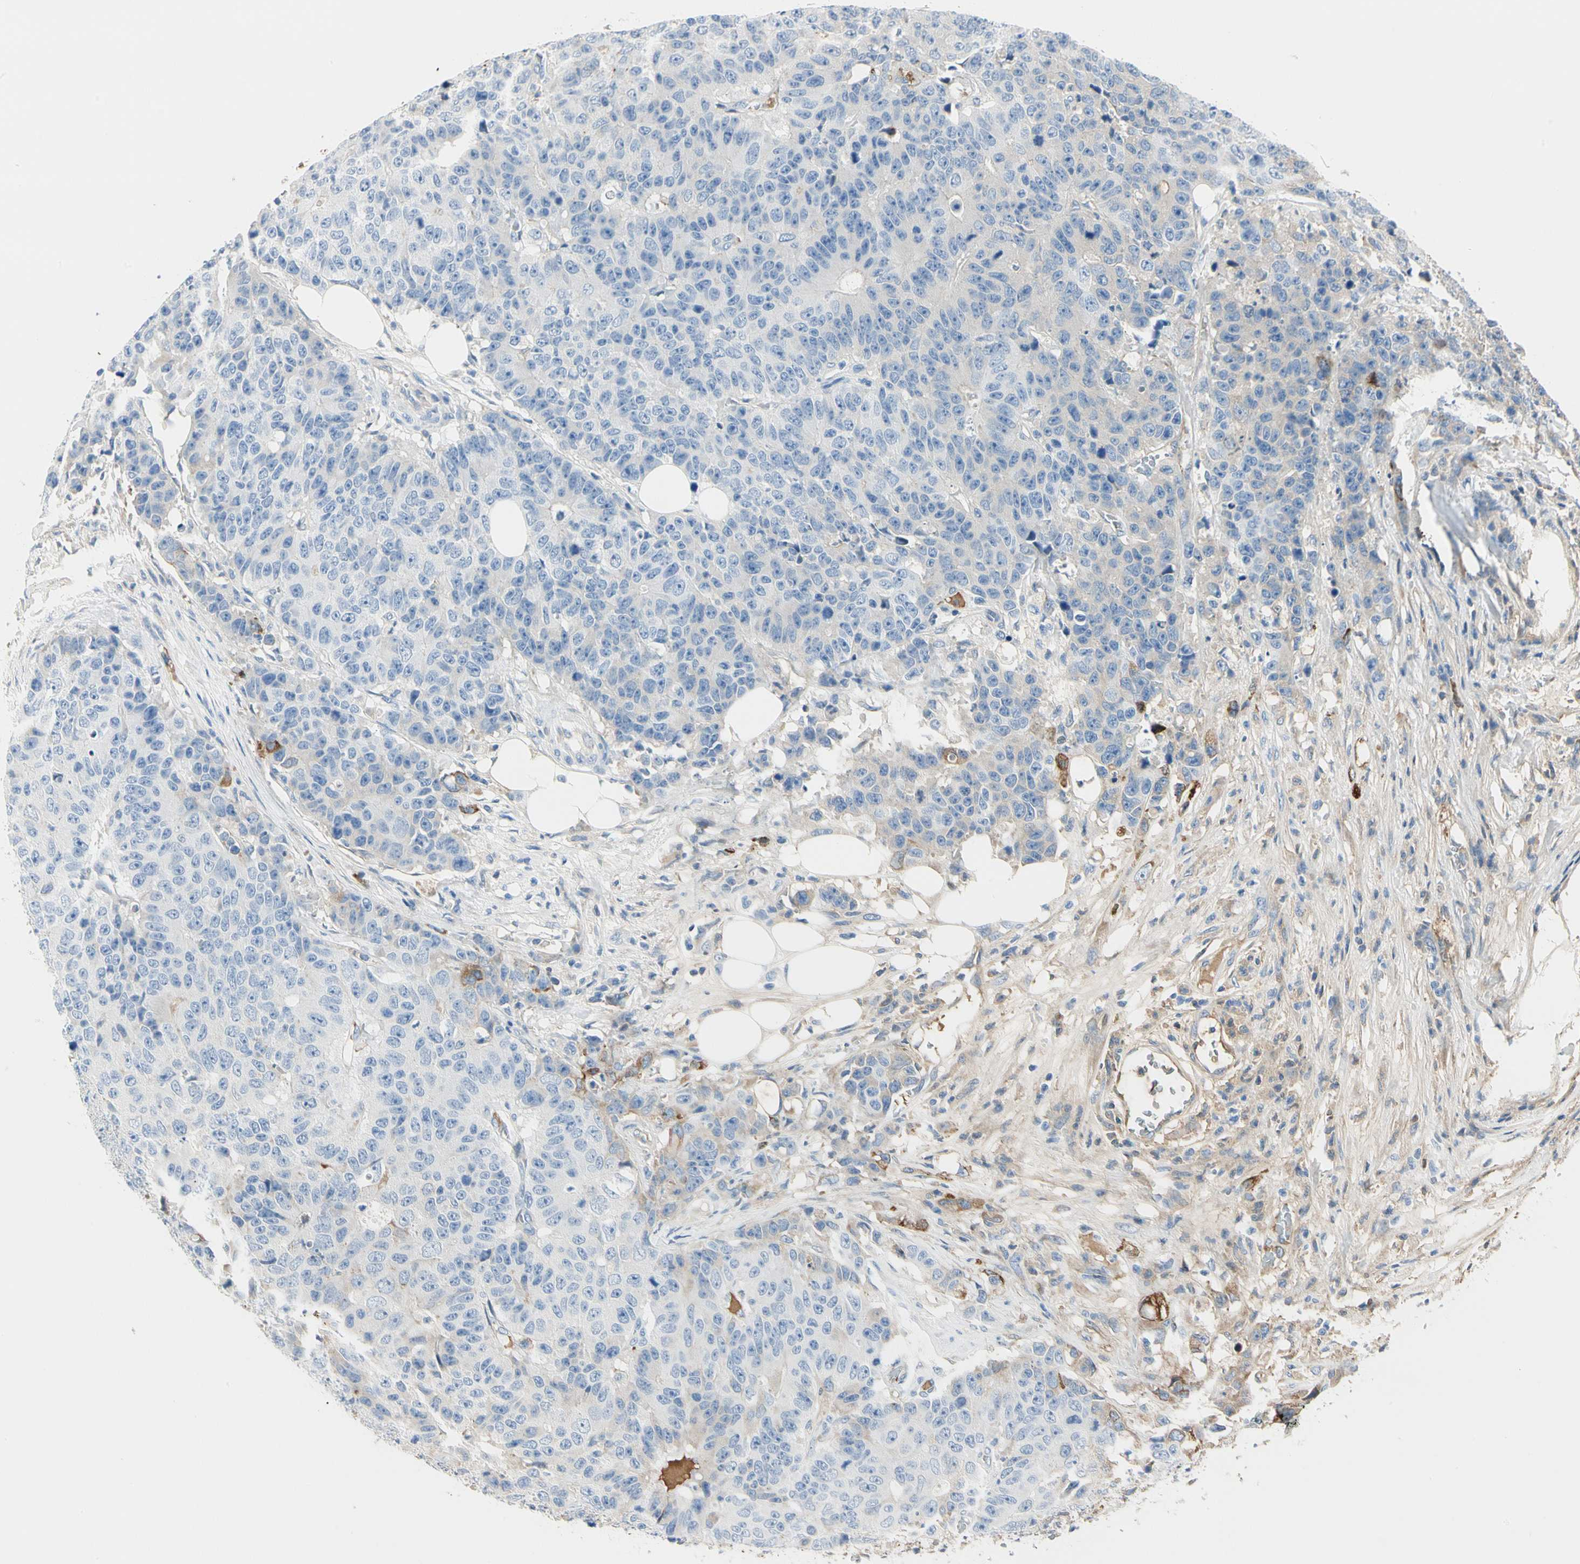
{"staining": {"intensity": "weak", "quantity": "<25%", "location": "cytoplasmic/membranous"}, "tissue": "colorectal cancer", "cell_type": "Tumor cells", "image_type": "cancer", "snomed": [{"axis": "morphology", "description": "Adenocarcinoma, NOS"}, {"axis": "topography", "description": "Colon"}], "caption": "An image of colorectal adenocarcinoma stained for a protein reveals no brown staining in tumor cells.", "gene": "LAMB3", "patient": {"sex": "female", "age": 86}}